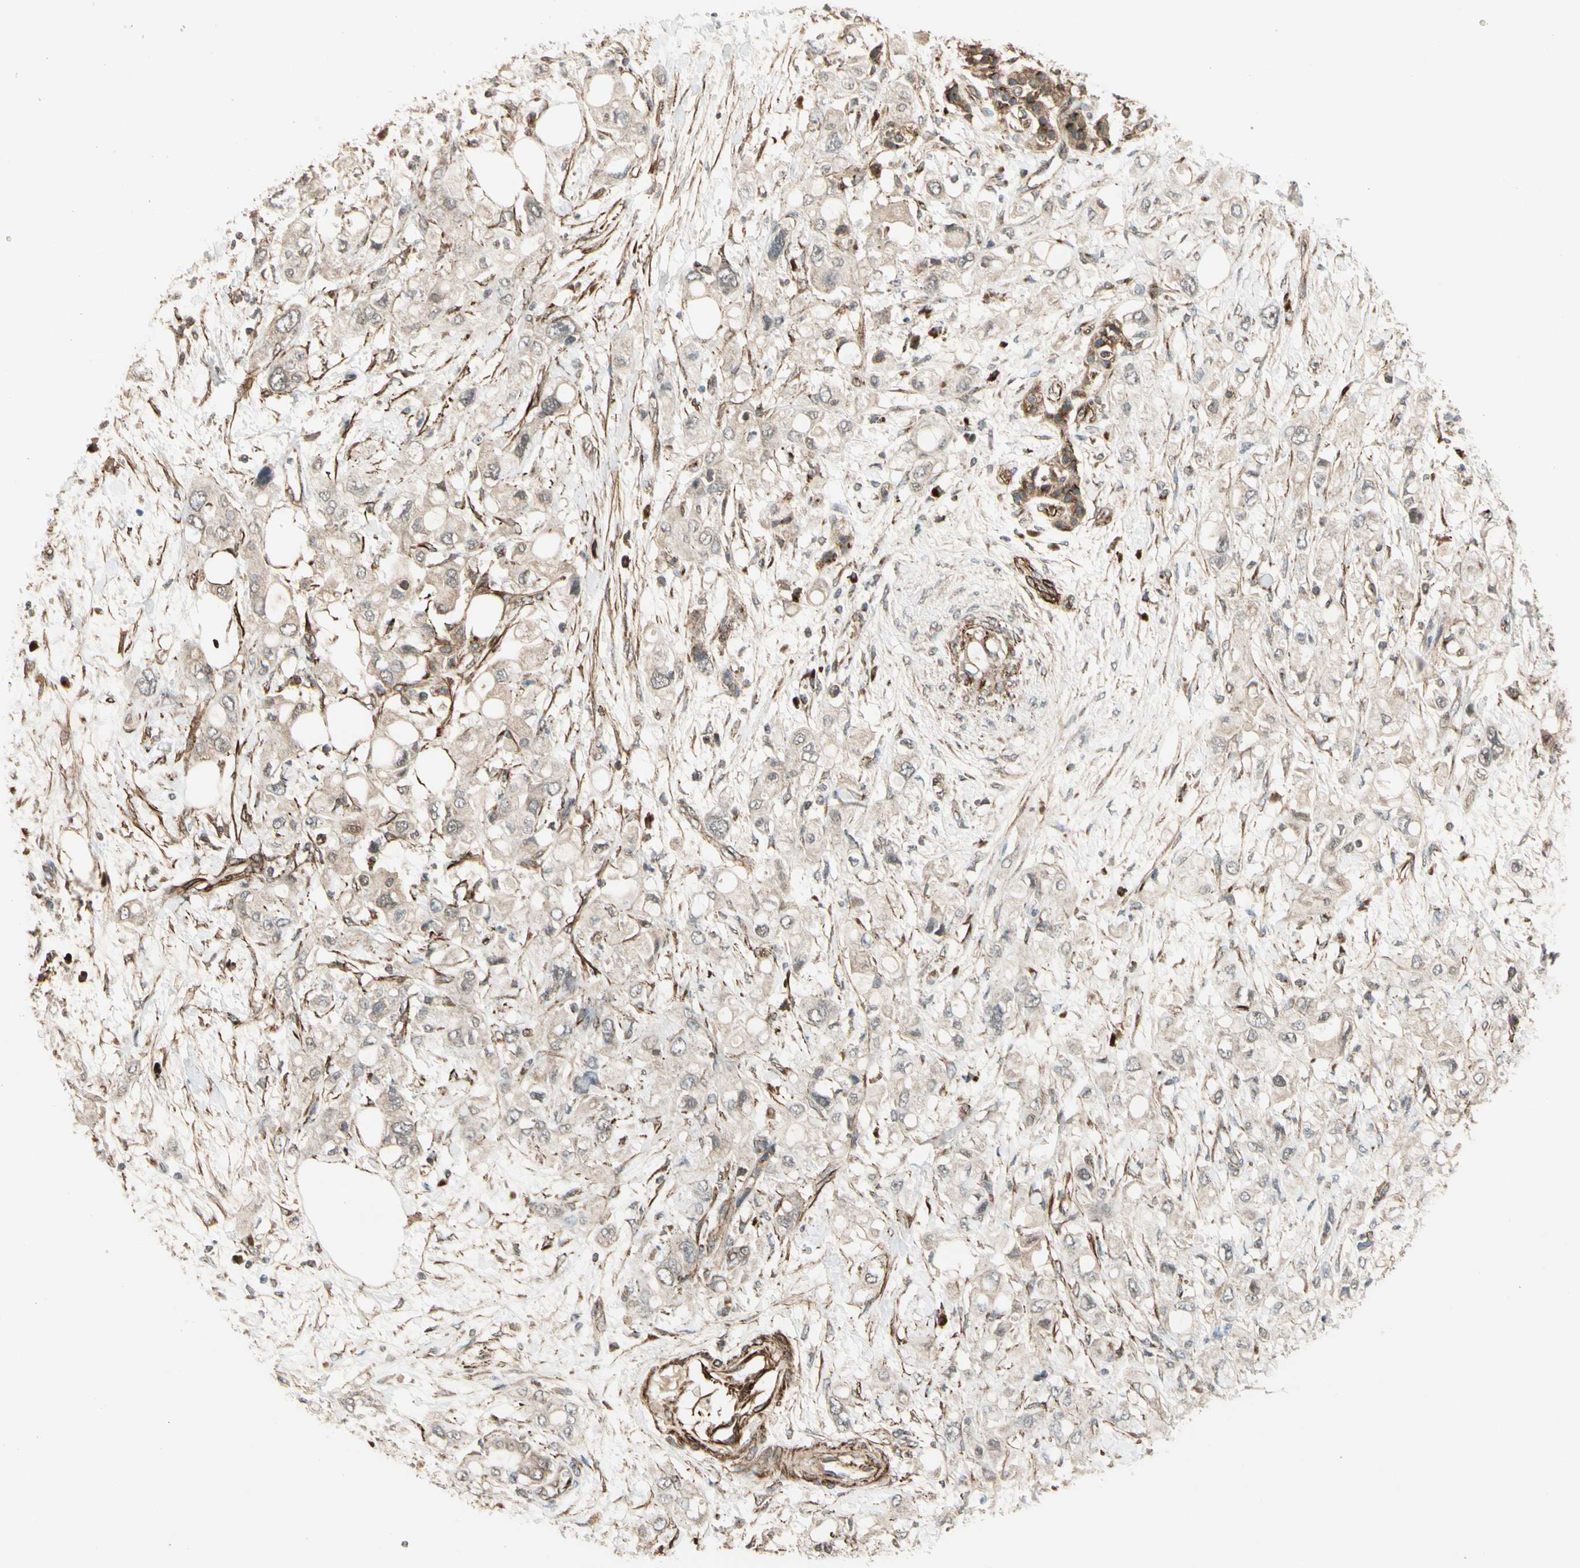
{"staining": {"intensity": "negative", "quantity": "none", "location": "none"}, "tissue": "pancreatic cancer", "cell_type": "Tumor cells", "image_type": "cancer", "snomed": [{"axis": "morphology", "description": "Adenocarcinoma, NOS"}, {"axis": "topography", "description": "Pancreas"}], "caption": "This is an IHC photomicrograph of pancreatic cancer. There is no staining in tumor cells.", "gene": "GCK", "patient": {"sex": "female", "age": 56}}